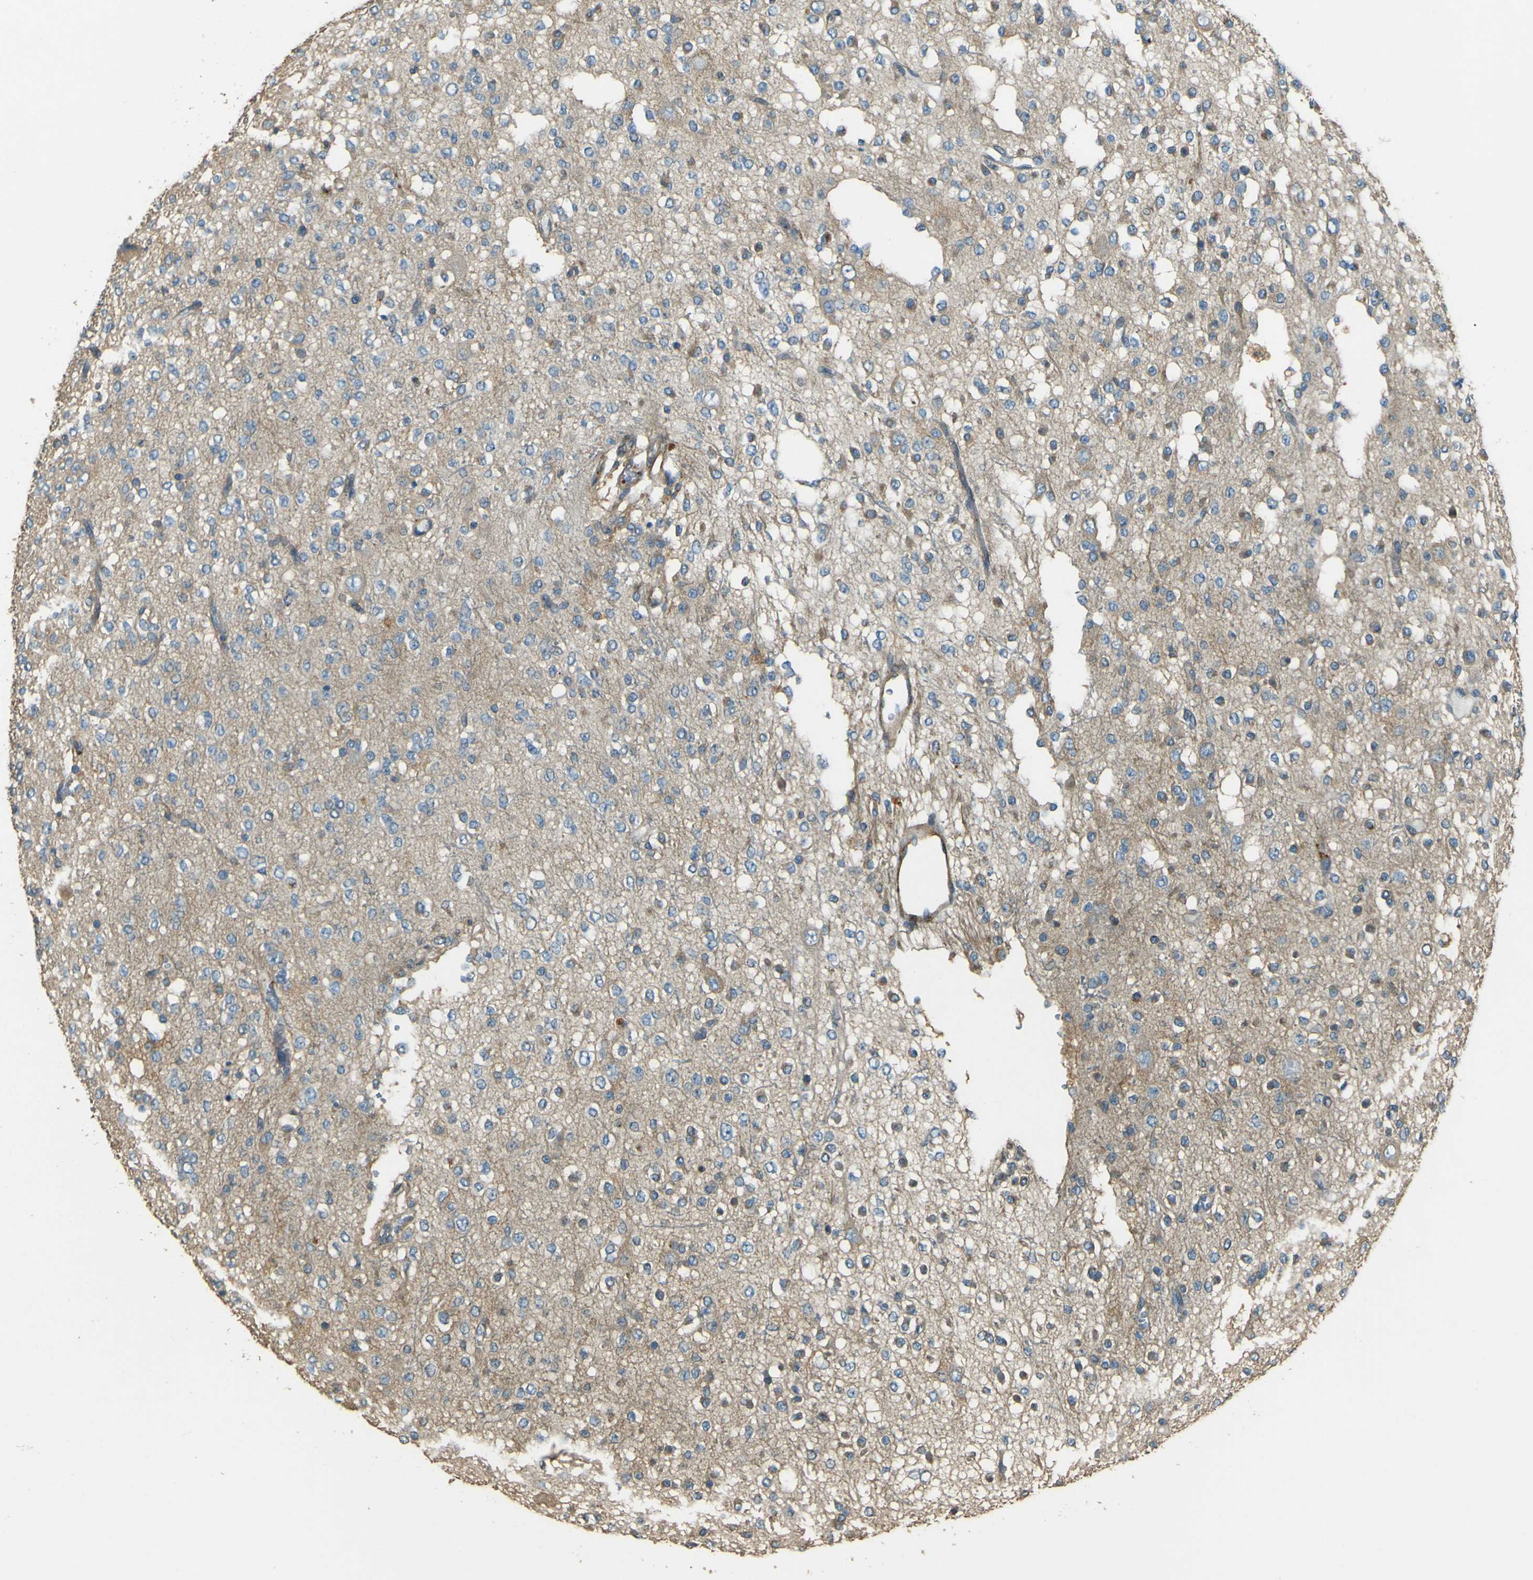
{"staining": {"intensity": "negative", "quantity": "none", "location": "none"}, "tissue": "glioma", "cell_type": "Tumor cells", "image_type": "cancer", "snomed": [{"axis": "morphology", "description": "Glioma, malignant, Low grade"}, {"axis": "topography", "description": "Brain"}], "caption": "Glioma was stained to show a protein in brown. There is no significant positivity in tumor cells.", "gene": "NEXN", "patient": {"sex": "male", "age": 38}}